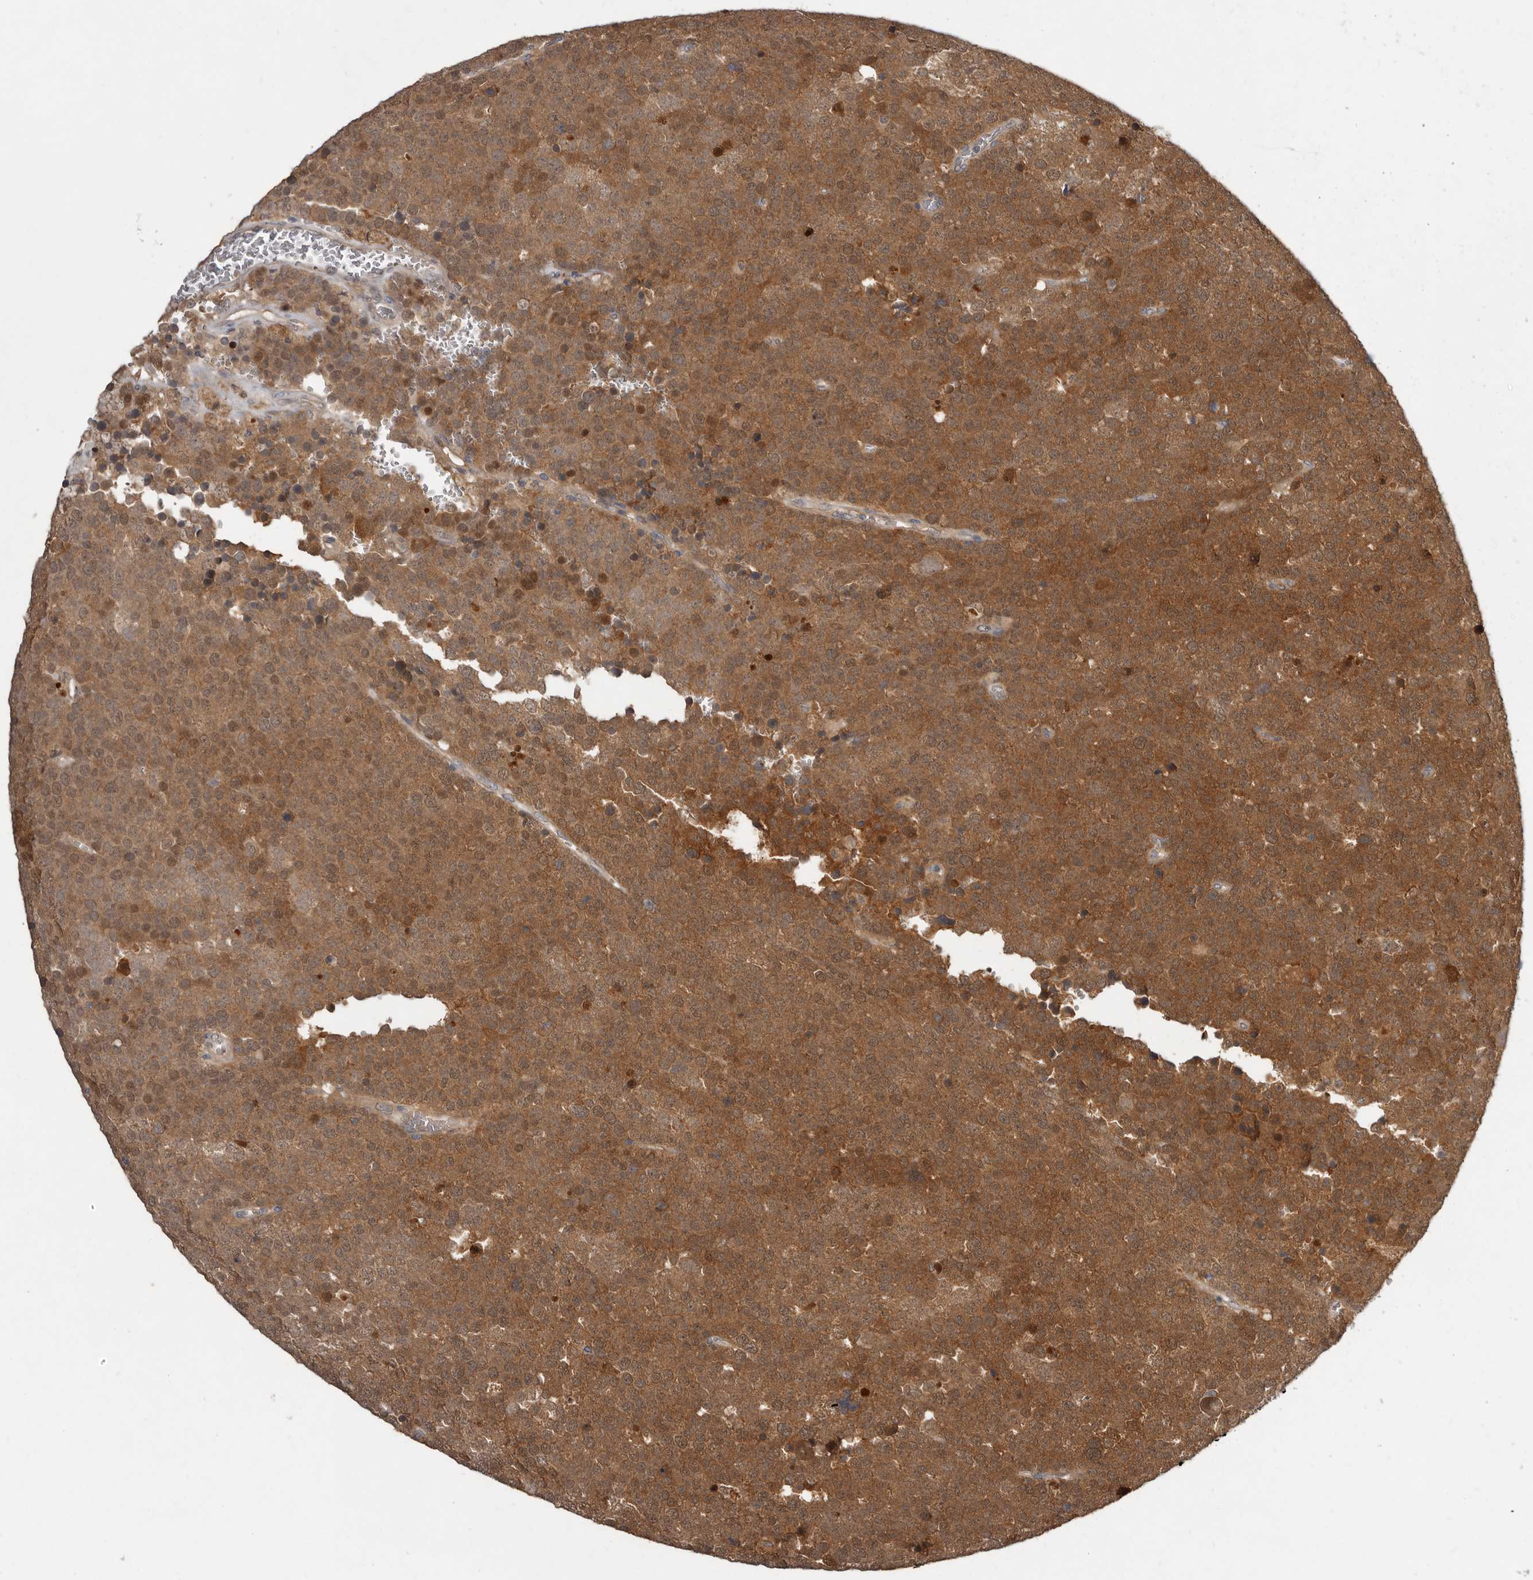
{"staining": {"intensity": "moderate", "quantity": ">75%", "location": "cytoplasmic/membranous"}, "tissue": "testis cancer", "cell_type": "Tumor cells", "image_type": "cancer", "snomed": [{"axis": "morphology", "description": "Seminoma, NOS"}, {"axis": "topography", "description": "Testis"}], "caption": "Seminoma (testis) tissue displays moderate cytoplasmic/membranous expression in approximately >75% of tumor cells, visualized by immunohistochemistry.", "gene": "RBKS", "patient": {"sex": "male", "age": 71}}